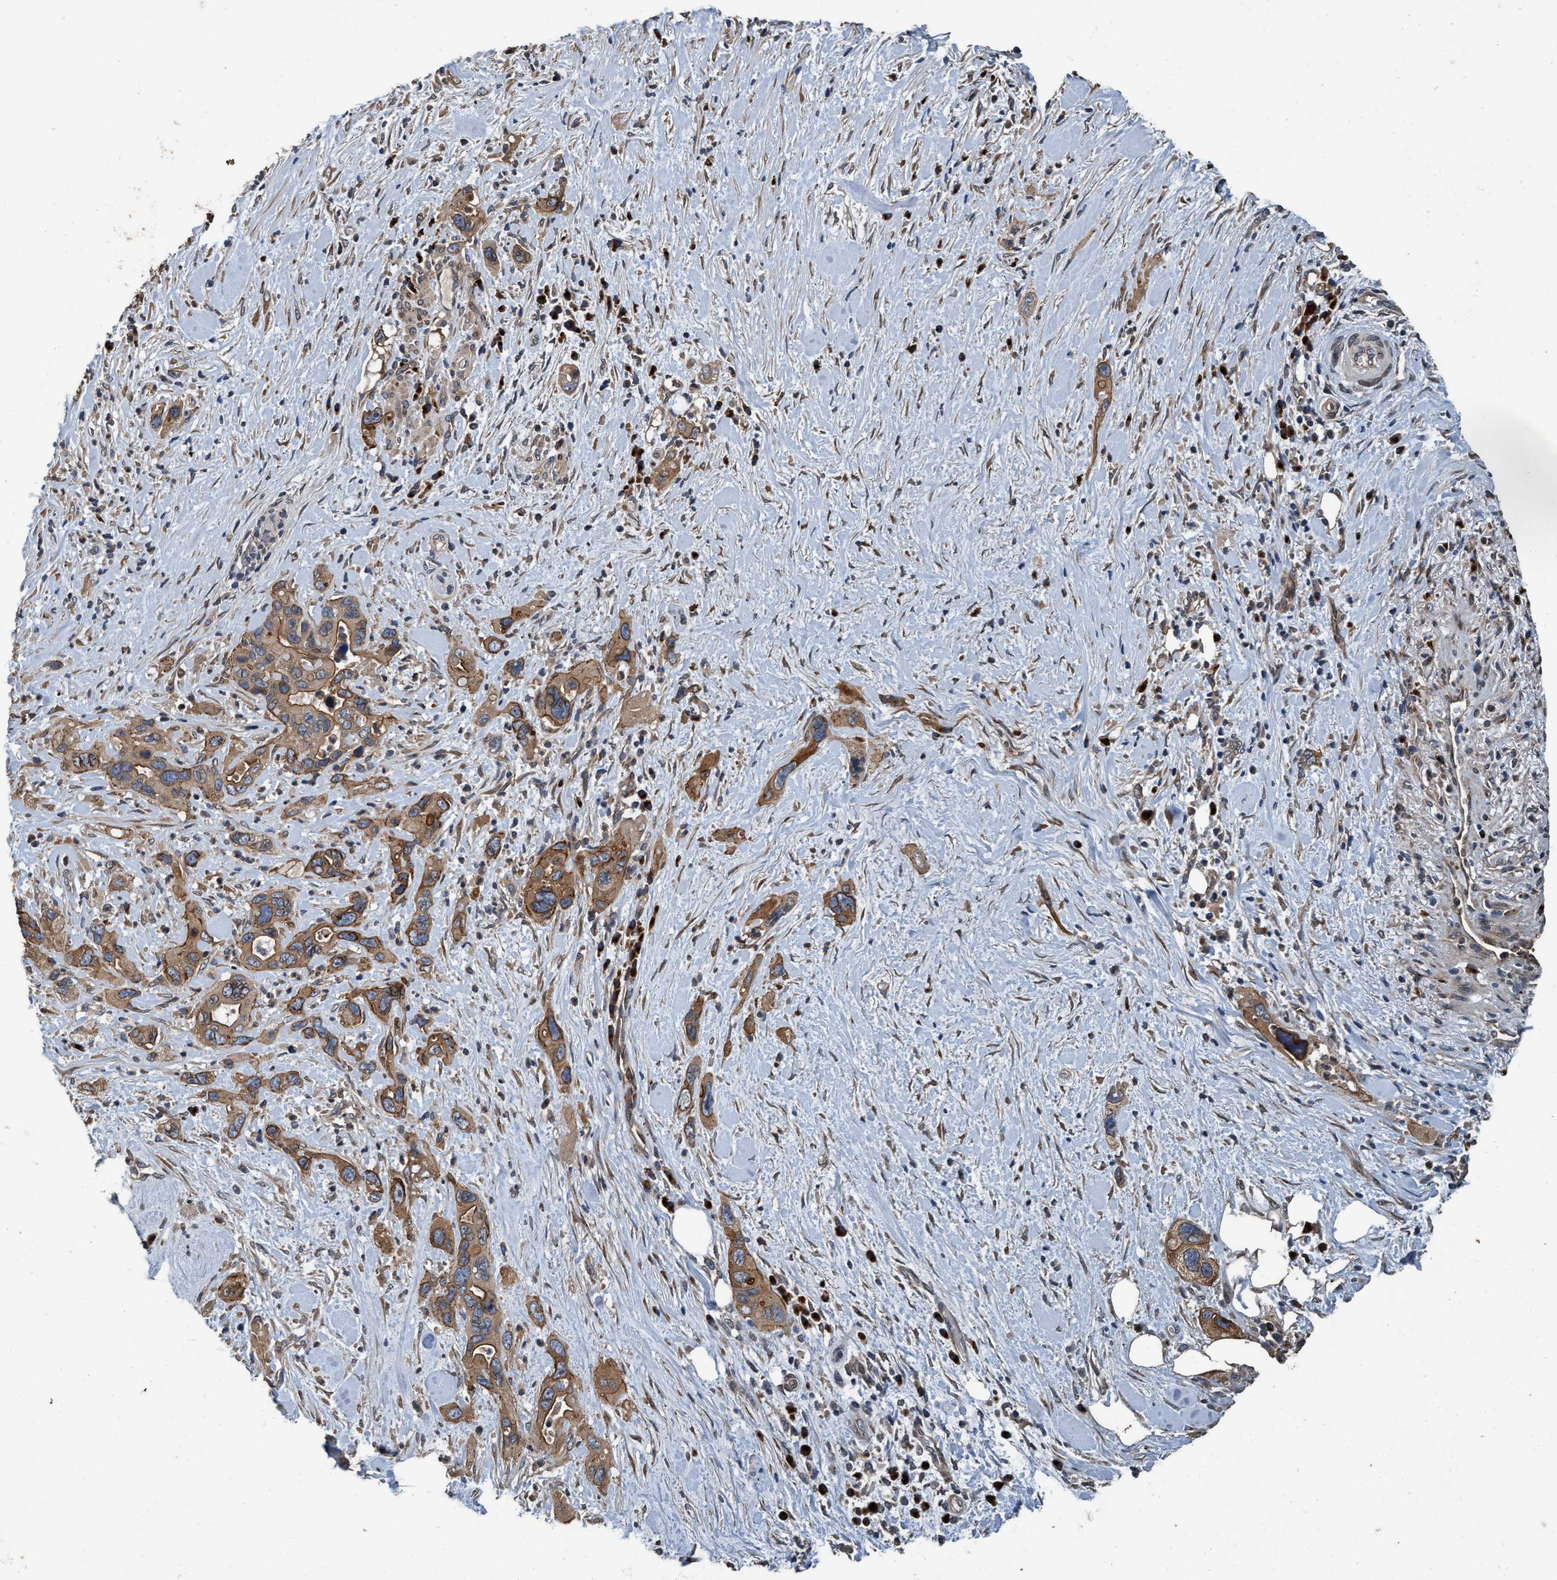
{"staining": {"intensity": "moderate", "quantity": ">75%", "location": "cytoplasmic/membranous"}, "tissue": "pancreatic cancer", "cell_type": "Tumor cells", "image_type": "cancer", "snomed": [{"axis": "morphology", "description": "Adenocarcinoma, NOS"}, {"axis": "topography", "description": "Pancreas"}], "caption": "An immunohistochemistry (IHC) image of neoplastic tissue is shown. Protein staining in brown shows moderate cytoplasmic/membranous positivity in pancreatic adenocarcinoma within tumor cells.", "gene": "MACC1", "patient": {"sex": "female", "age": 70}}